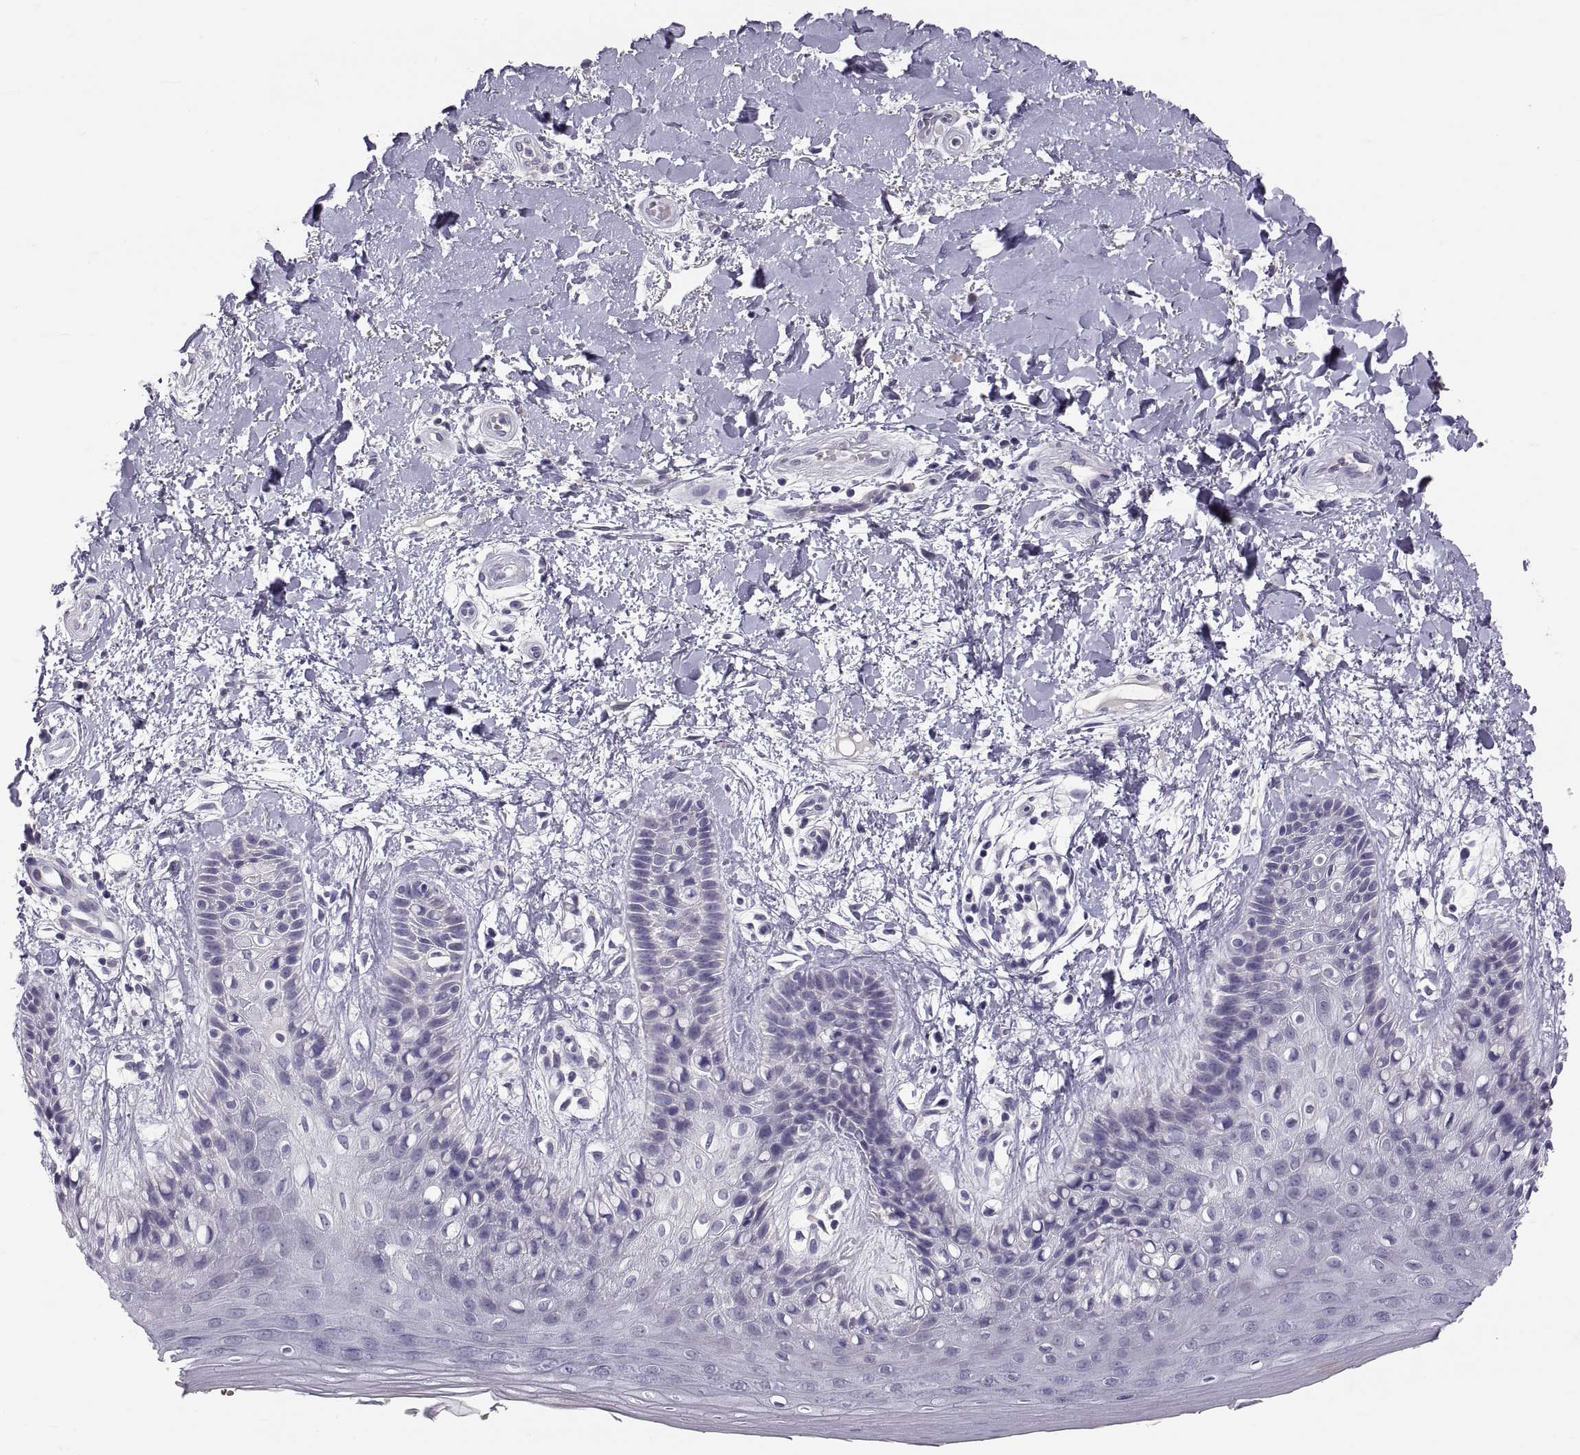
{"staining": {"intensity": "negative", "quantity": "none", "location": "none"}, "tissue": "skin", "cell_type": "Epidermal cells", "image_type": "normal", "snomed": [{"axis": "morphology", "description": "Normal tissue, NOS"}, {"axis": "topography", "description": "Anal"}], "caption": "High magnification brightfield microscopy of benign skin stained with DAB (brown) and counterstained with hematoxylin (blue): epidermal cells show no significant positivity. Brightfield microscopy of immunohistochemistry stained with DAB (brown) and hematoxylin (blue), captured at high magnification.", "gene": "PTN", "patient": {"sex": "male", "age": 36}}